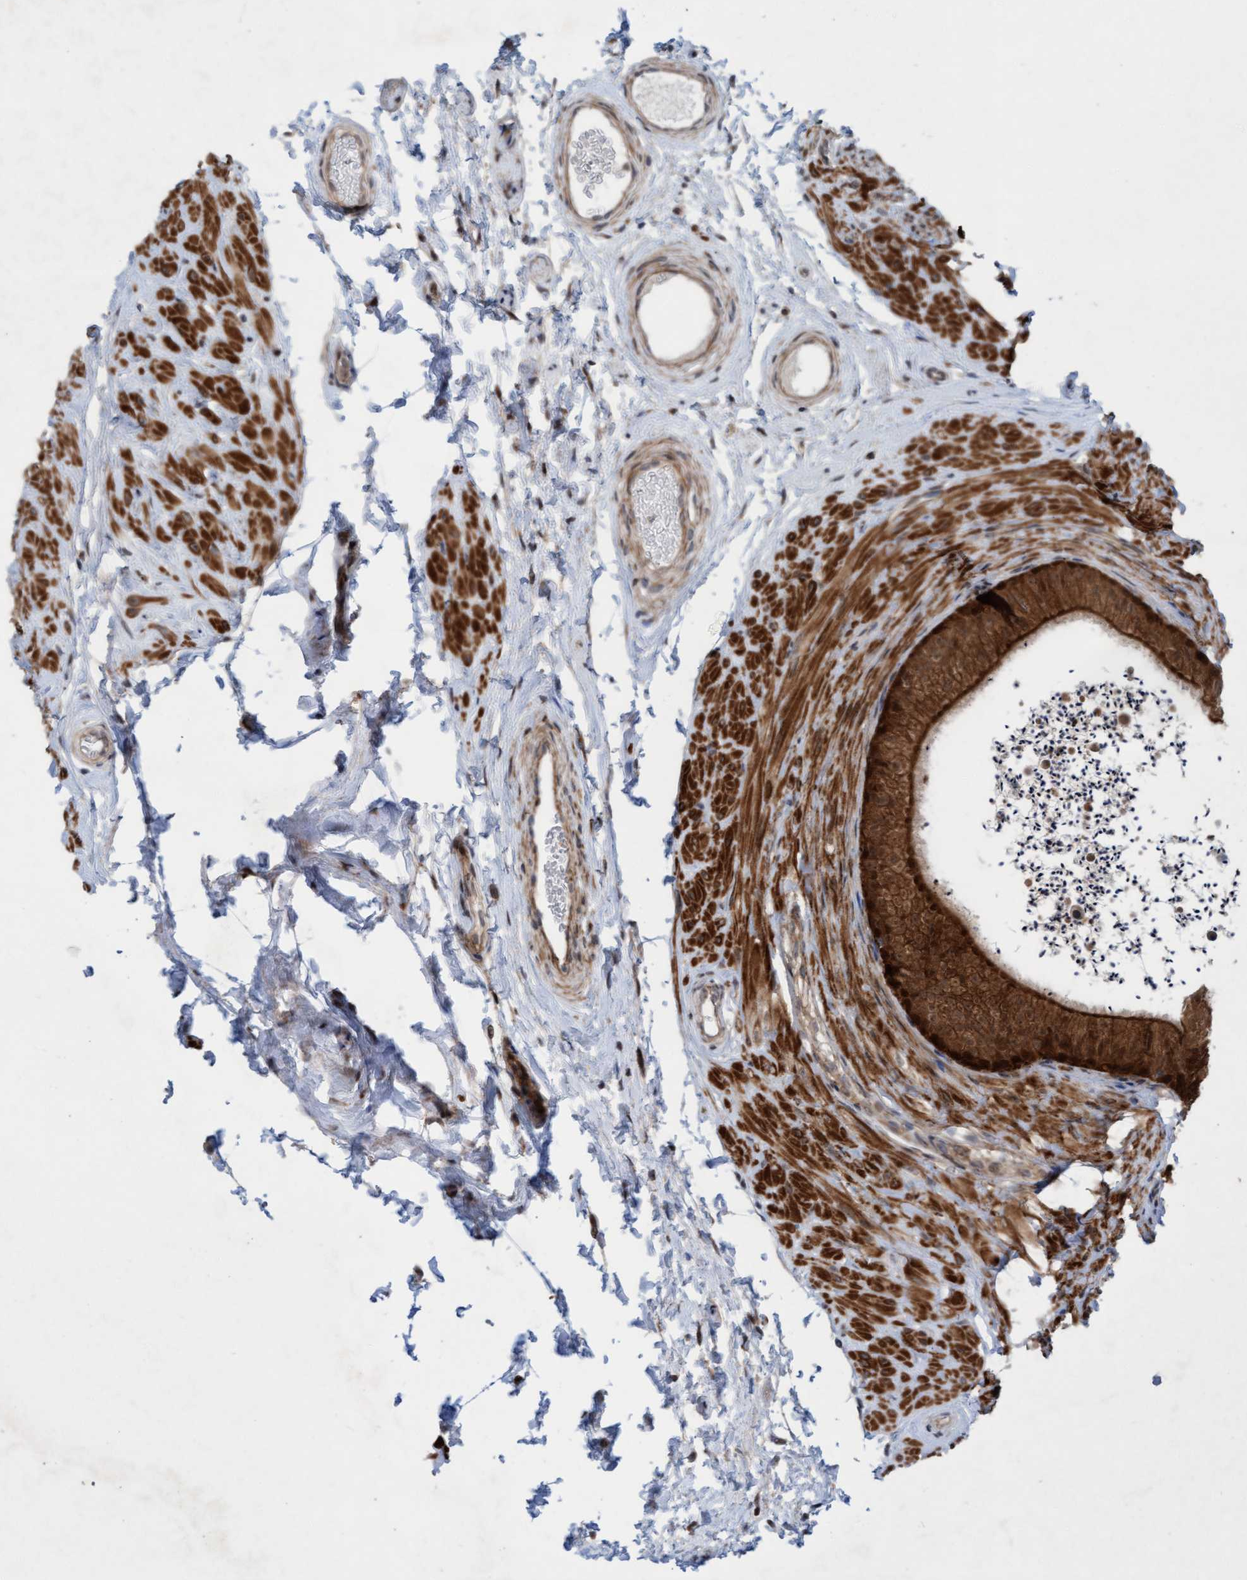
{"staining": {"intensity": "strong", "quantity": ">75%", "location": "cytoplasmic/membranous,nuclear"}, "tissue": "epididymis", "cell_type": "Glandular cells", "image_type": "normal", "snomed": [{"axis": "morphology", "description": "Normal tissue, NOS"}, {"axis": "topography", "description": "Epididymis"}], "caption": "Immunohistochemistry (IHC) staining of benign epididymis, which reveals high levels of strong cytoplasmic/membranous,nuclear positivity in about >75% of glandular cells indicating strong cytoplasmic/membranous,nuclear protein expression. The staining was performed using DAB (3,3'-diaminobenzidine) (brown) for protein detection and nuclei were counterstained in hematoxylin (blue).", "gene": "RAP1GAP2", "patient": {"sex": "male", "age": 56}}